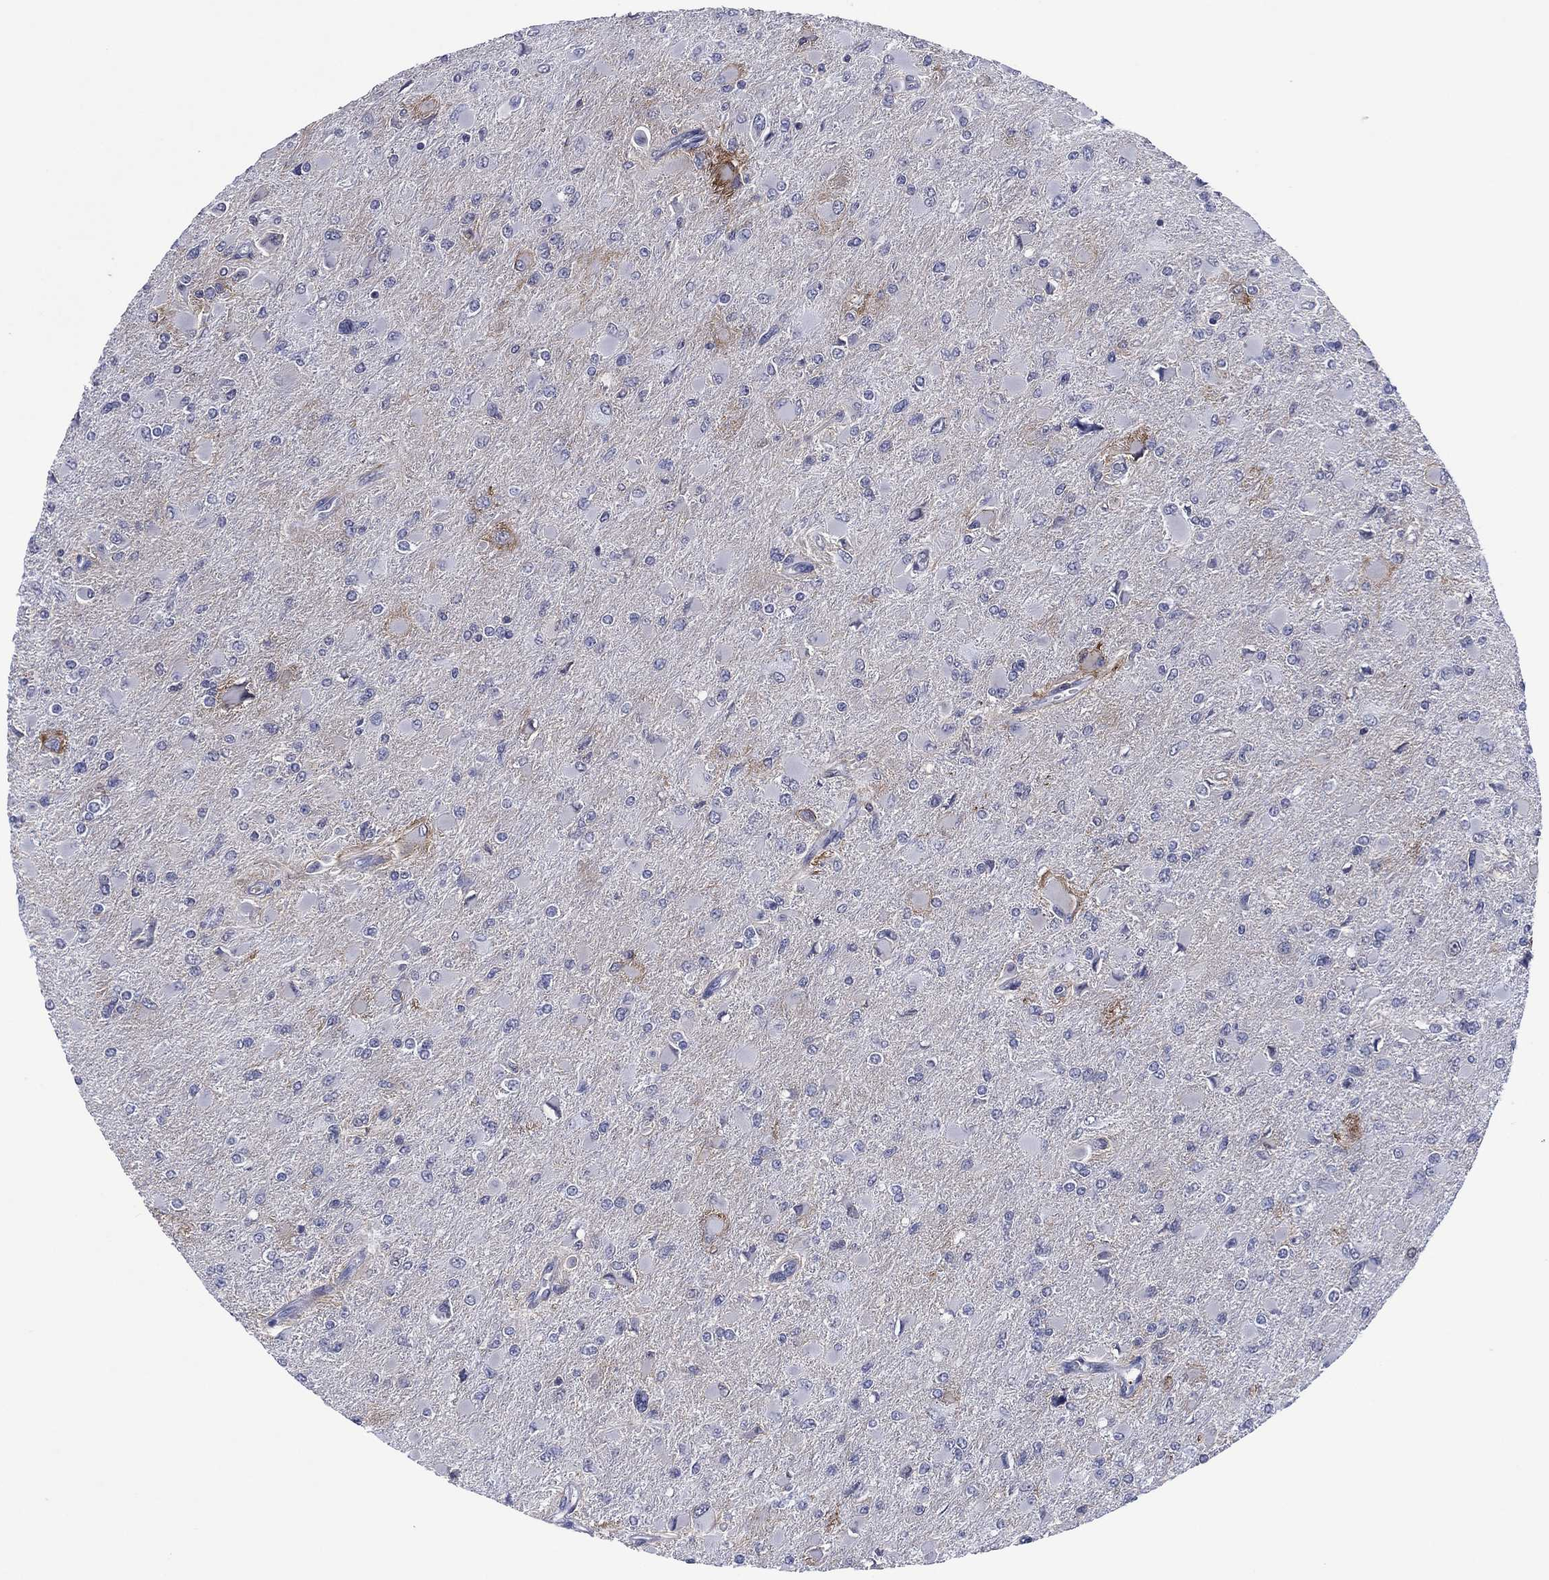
{"staining": {"intensity": "negative", "quantity": "none", "location": "none"}, "tissue": "glioma", "cell_type": "Tumor cells", "image_type": "cancer", "snomed": [{"axis": "morphology", "description": "Glioma, malignant, High grade"}, {"axis": "topography", "description": "Cerebral cortex"}], "caption": "There is no significant staining in tumor cells of glioma. Nuclei are stained in blue.", "gene": "GATA6", "patient": {"sex": "female", "age": 36}}